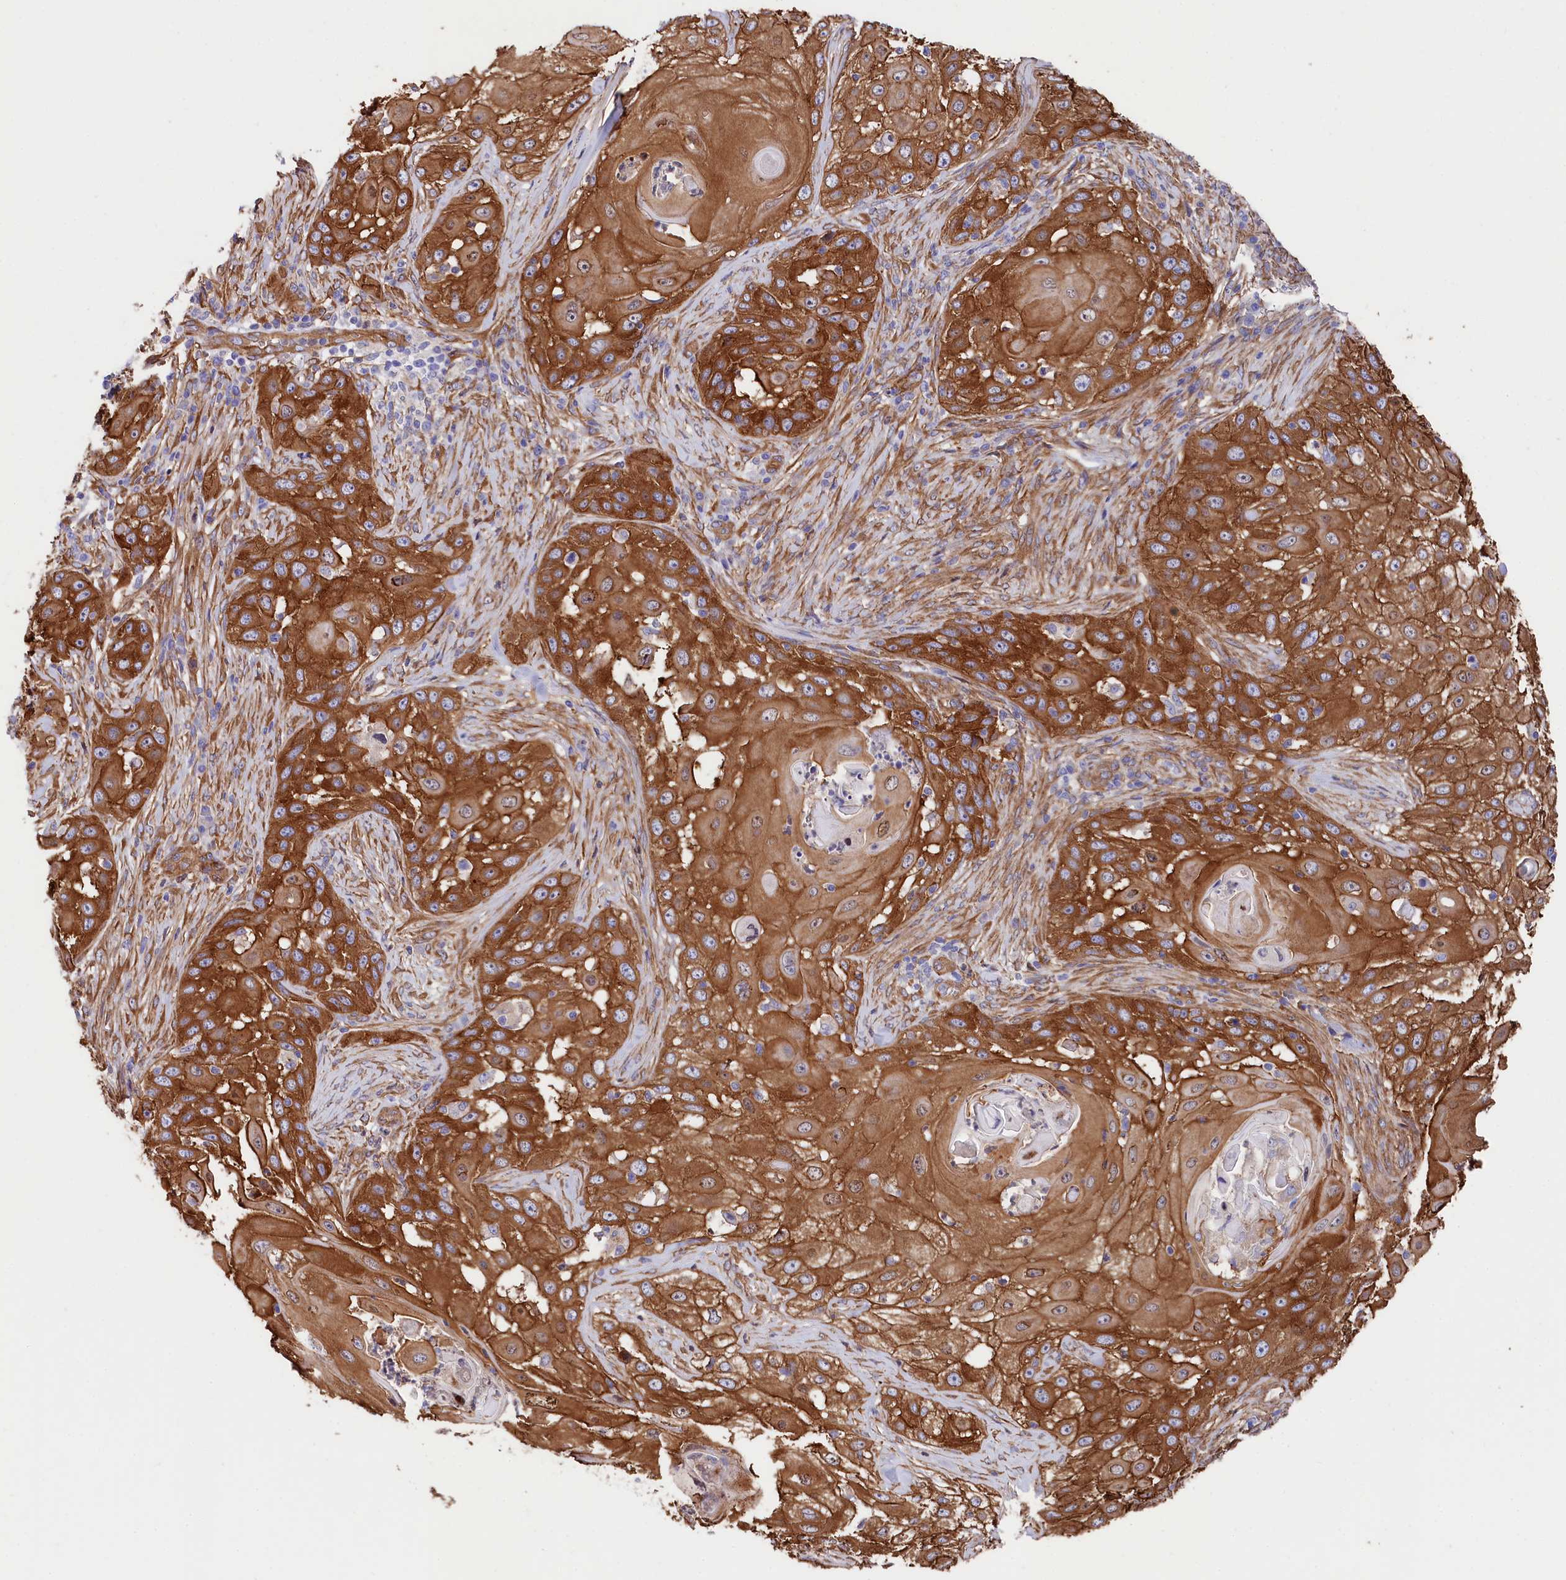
{"staining": {"intensity": "strong", "quantity": ">75%", "location": "cytoplasmic/membranous"}, "tissue": "skin cancer", "cell_type": "Tumor cells", "image_type": "cancer", "snomed": [{"axis": "morphology", "description": "Squamous cell carcinoma, NOS"}, {"axis": "topography", "description": "Skin"}], "caption": "A histopathology image showing strong cytoplasmic/membranous positivity in approximately >75% of tumor cells in skin cancer, as visualized by brown immunohistochemical staining.", "gene": "TNKS1BP1", "patient": {"sex": "female", "age": 44}}